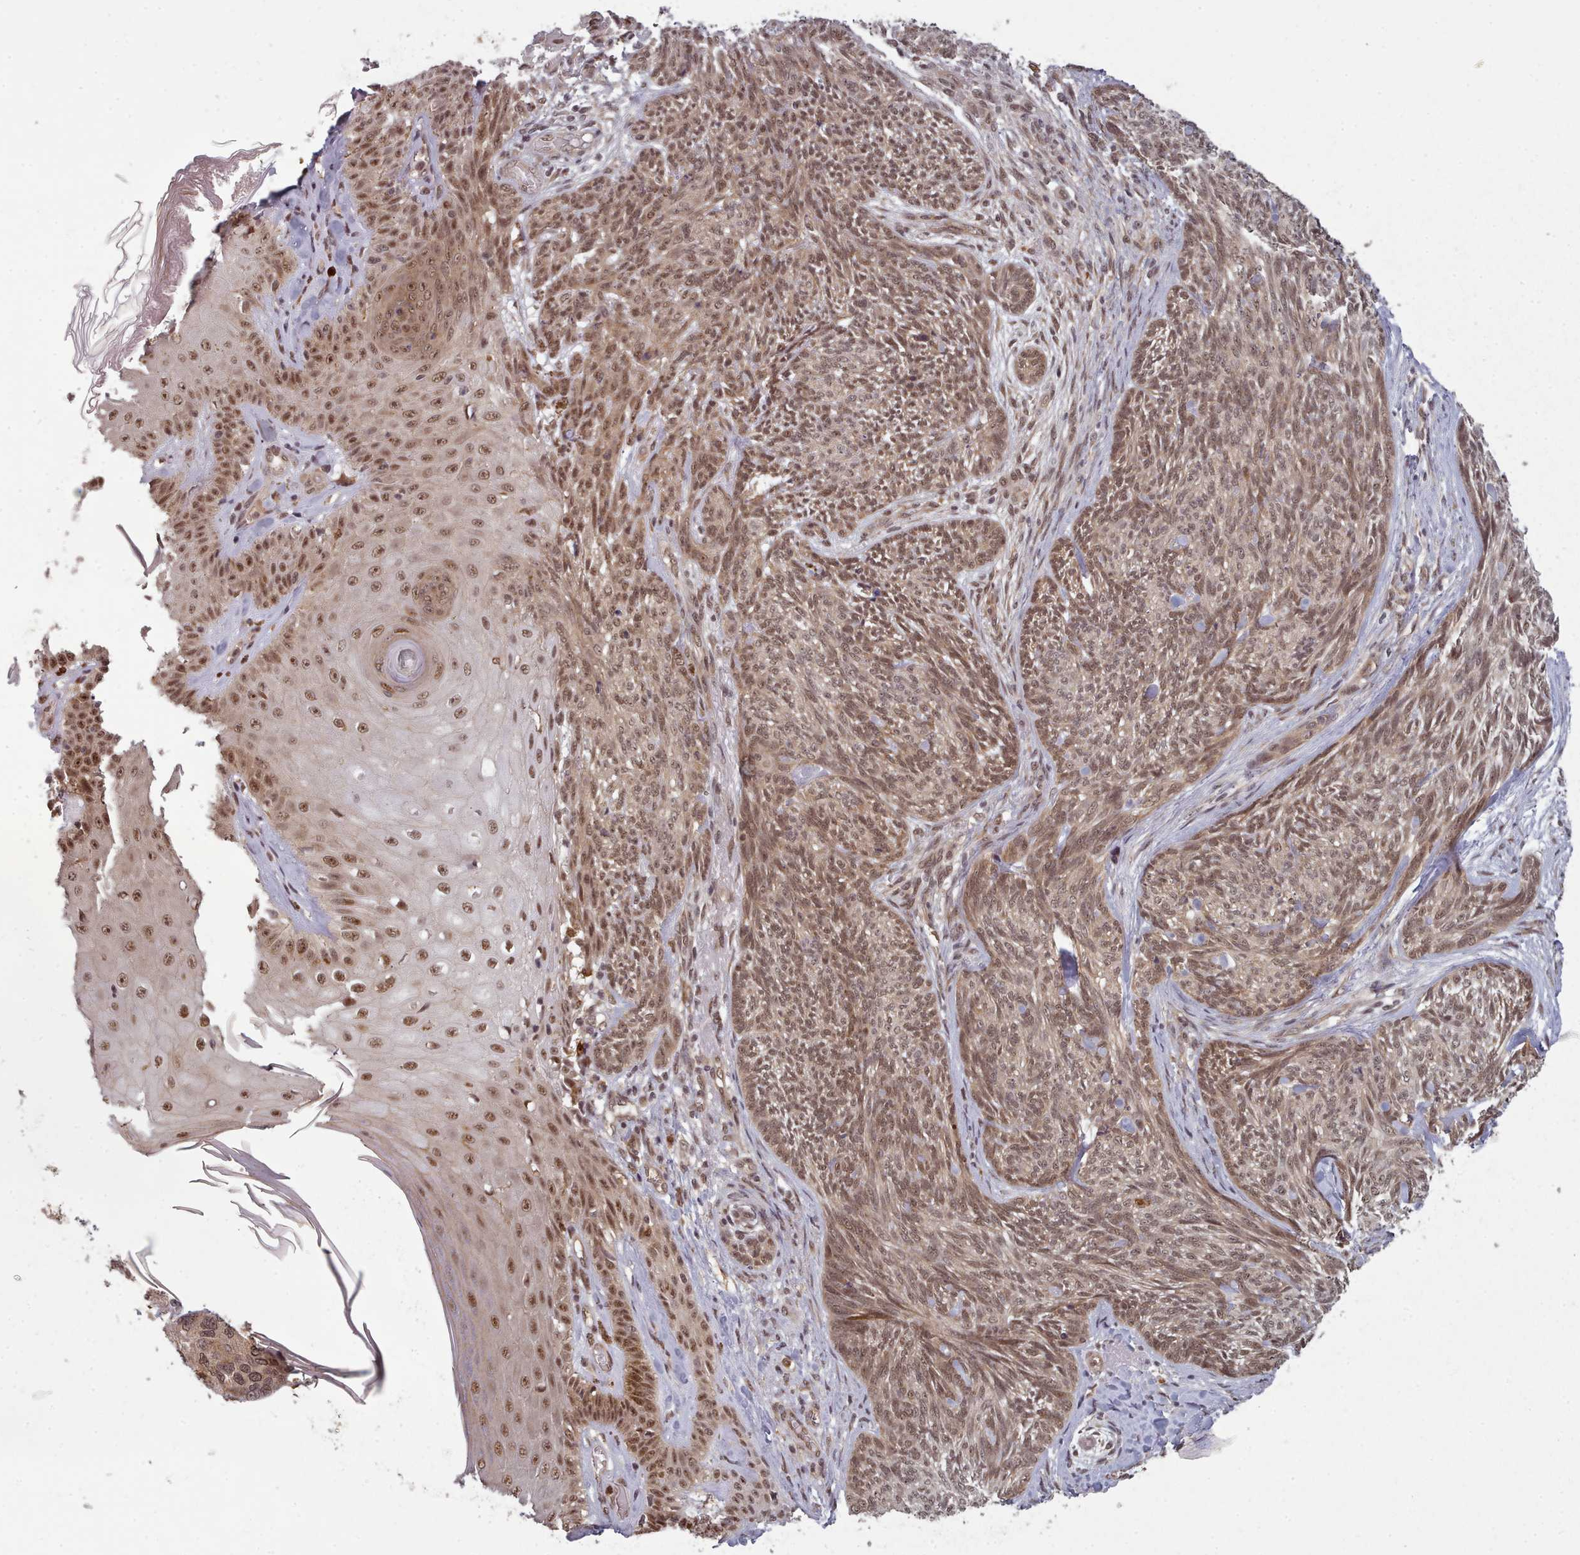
{"staining": {"intensity": "moderate", "quantity": ">75%", "location": "cytoplasmic/membranous,nuclear"}, "tissue": "skin cancer", "cell_type": "Tumor cells", "image_type": "cancer", "snomed": [{"axis": "morphology", "description": "Basal cell carcinoma"}, {"axis": "topography", "description": "Skin"}], "caption": "Protein analysis of skin basal cell carcinoma tissue shows moderate cytoplasmic/membranous and nuclear positivity in approximately >75% of tumor cells. The staining is performed using DAB brown chromogen to label protein expression. The nuclei are counter-stained blue using hematoxylin.", "gene": "DHX8", "patient": {"sex": "male", "age": 73}}